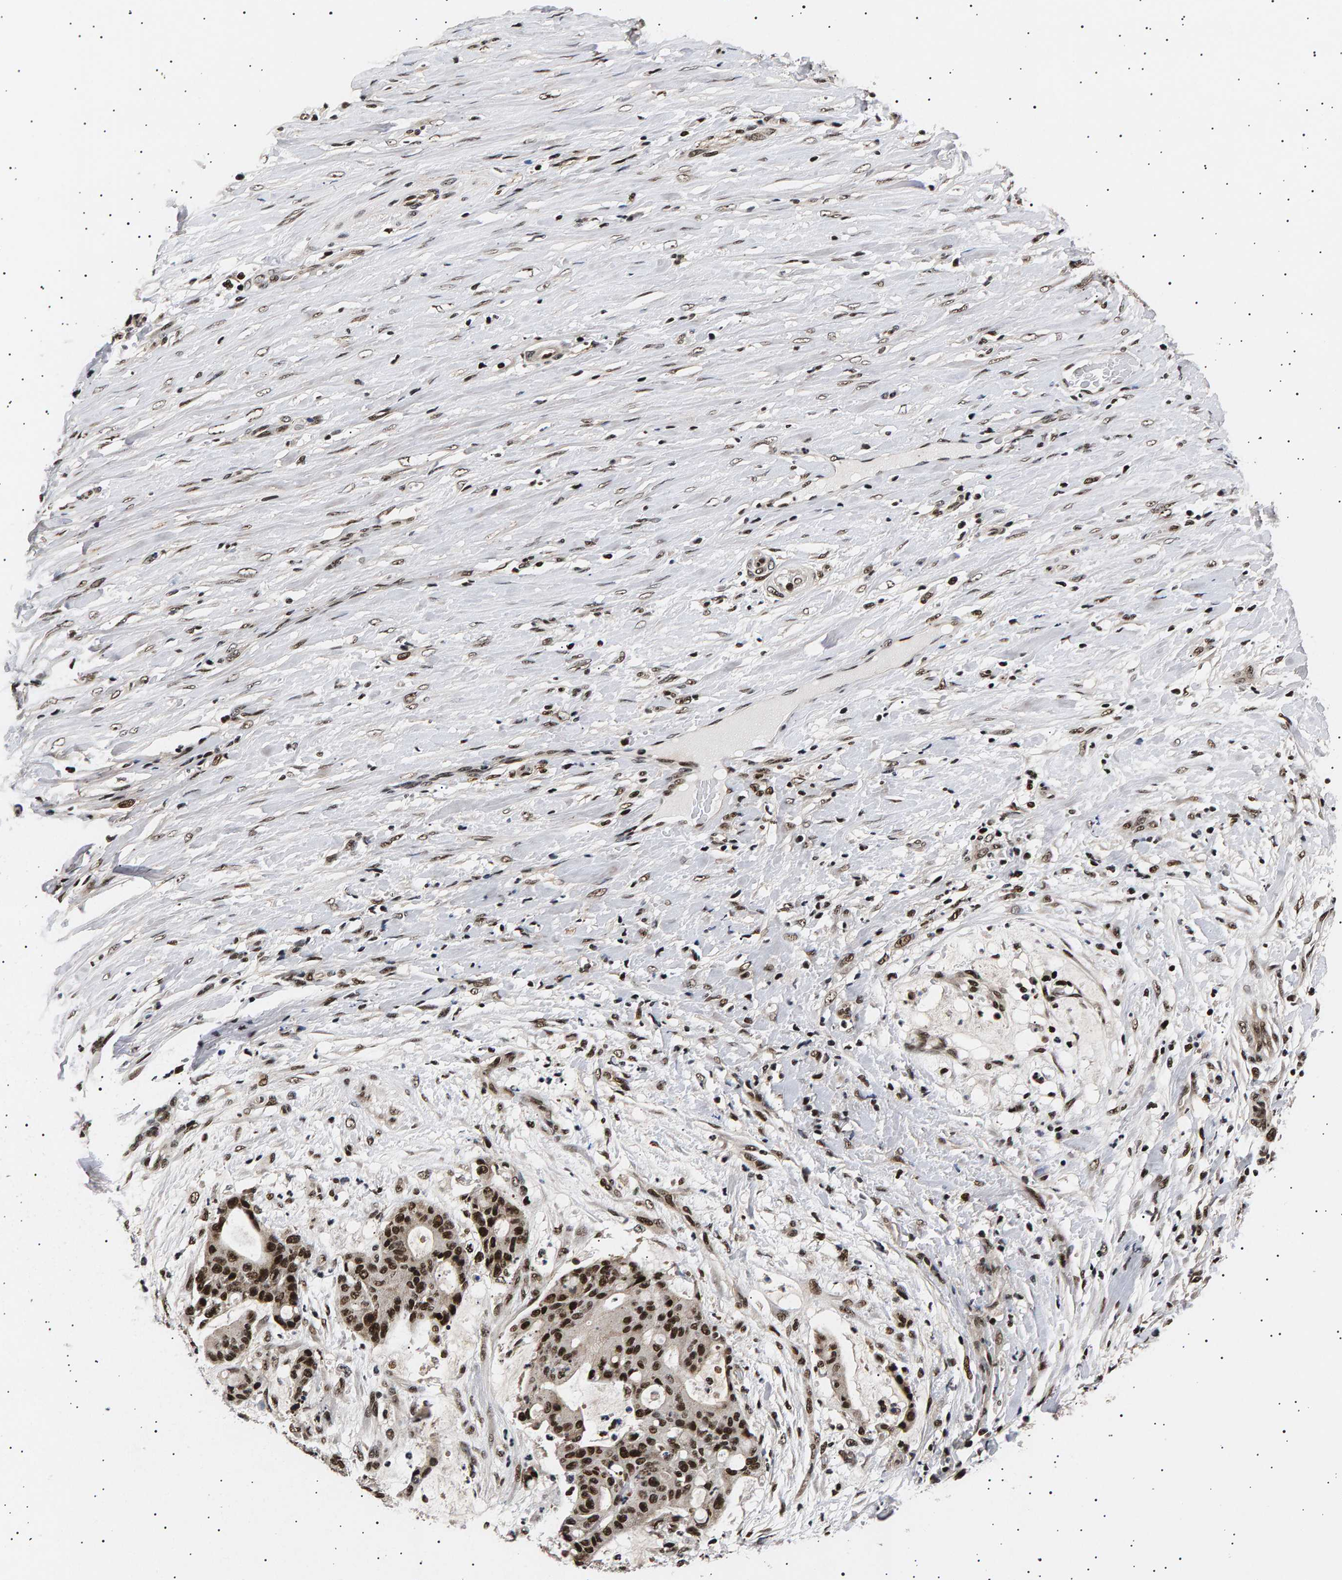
{"staining": {"intensity": "strong", "quantity": ">75%", "location": "nuclear"}, "tissue": "liver cancer", "cell_type": "Tumor cells", "image_type": "cancer", "snomed": [{"axis": "morphology", "description": "Cholangiocarcinoma"}, {"axis": "topography", "description": "Liver"}], "caption": "Approximately >75% of tumor cells in liver cholangiocarcinoma display strong nuclear protein positivity as visualized by brown immunohistochemical staining.", "gene": "ANKRD40", "patient": {"sex": "female", "age": 73}}